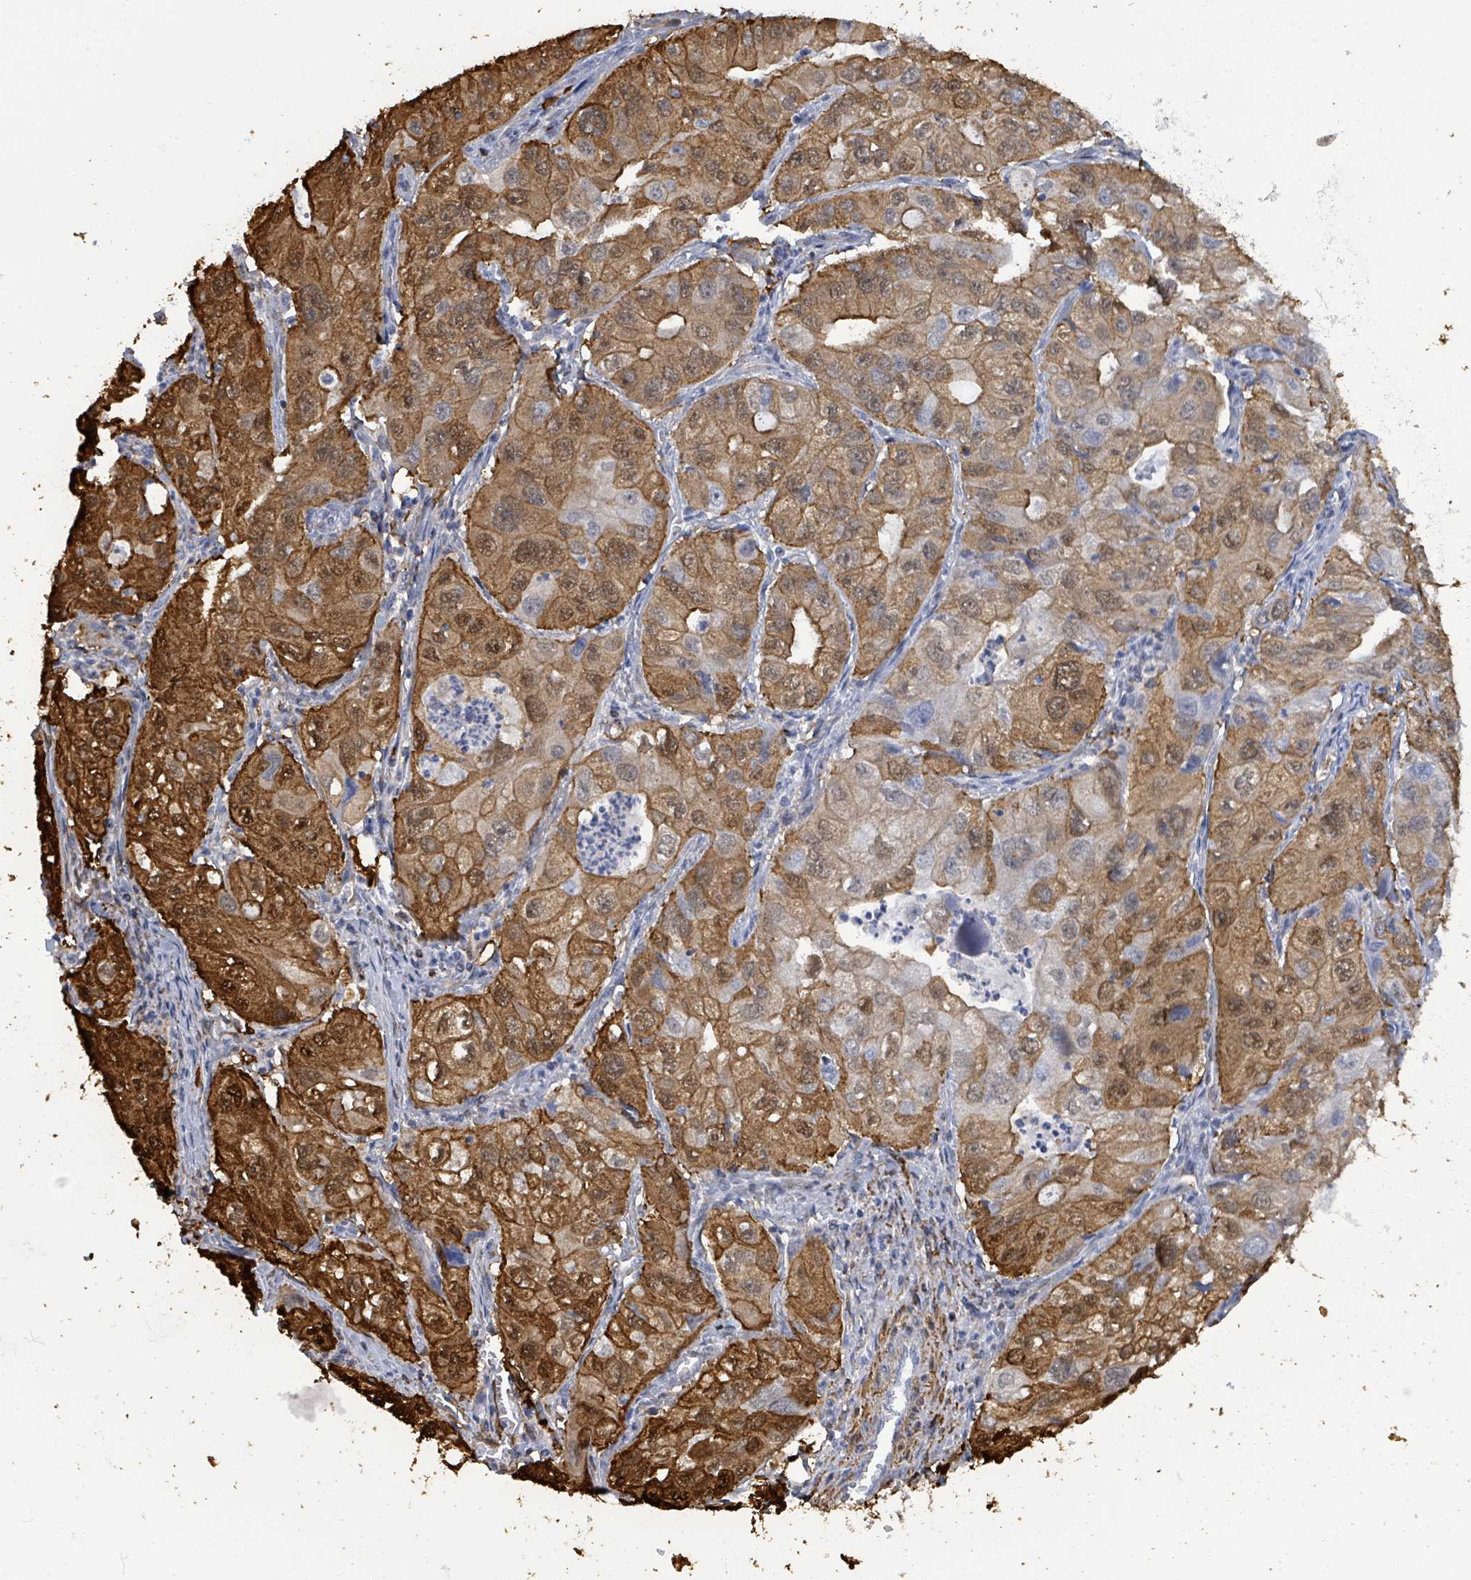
{"staining": {"intensity": "strong", "quantity": ">75%", "location": "cytoplasmic/membranous,nuclear"}, "tissue": "lung cancer", "cell_type": "Tumor cells", "image_type": "cancer", "snomed": [{"axis": "morphology", "description": "Adenocarcinoma, NOS"}, {"axis": "topography", "description": "Lung"}], "caption": "Protein expression analysis of lung cancer (adenocarcinoma) reveals strong cytoplasmic/membranous and nuclear staining in approximately >75% of tumor cells.", "gene": "PRKRIP1", "patient": {"sex": "male", "age": 48}}